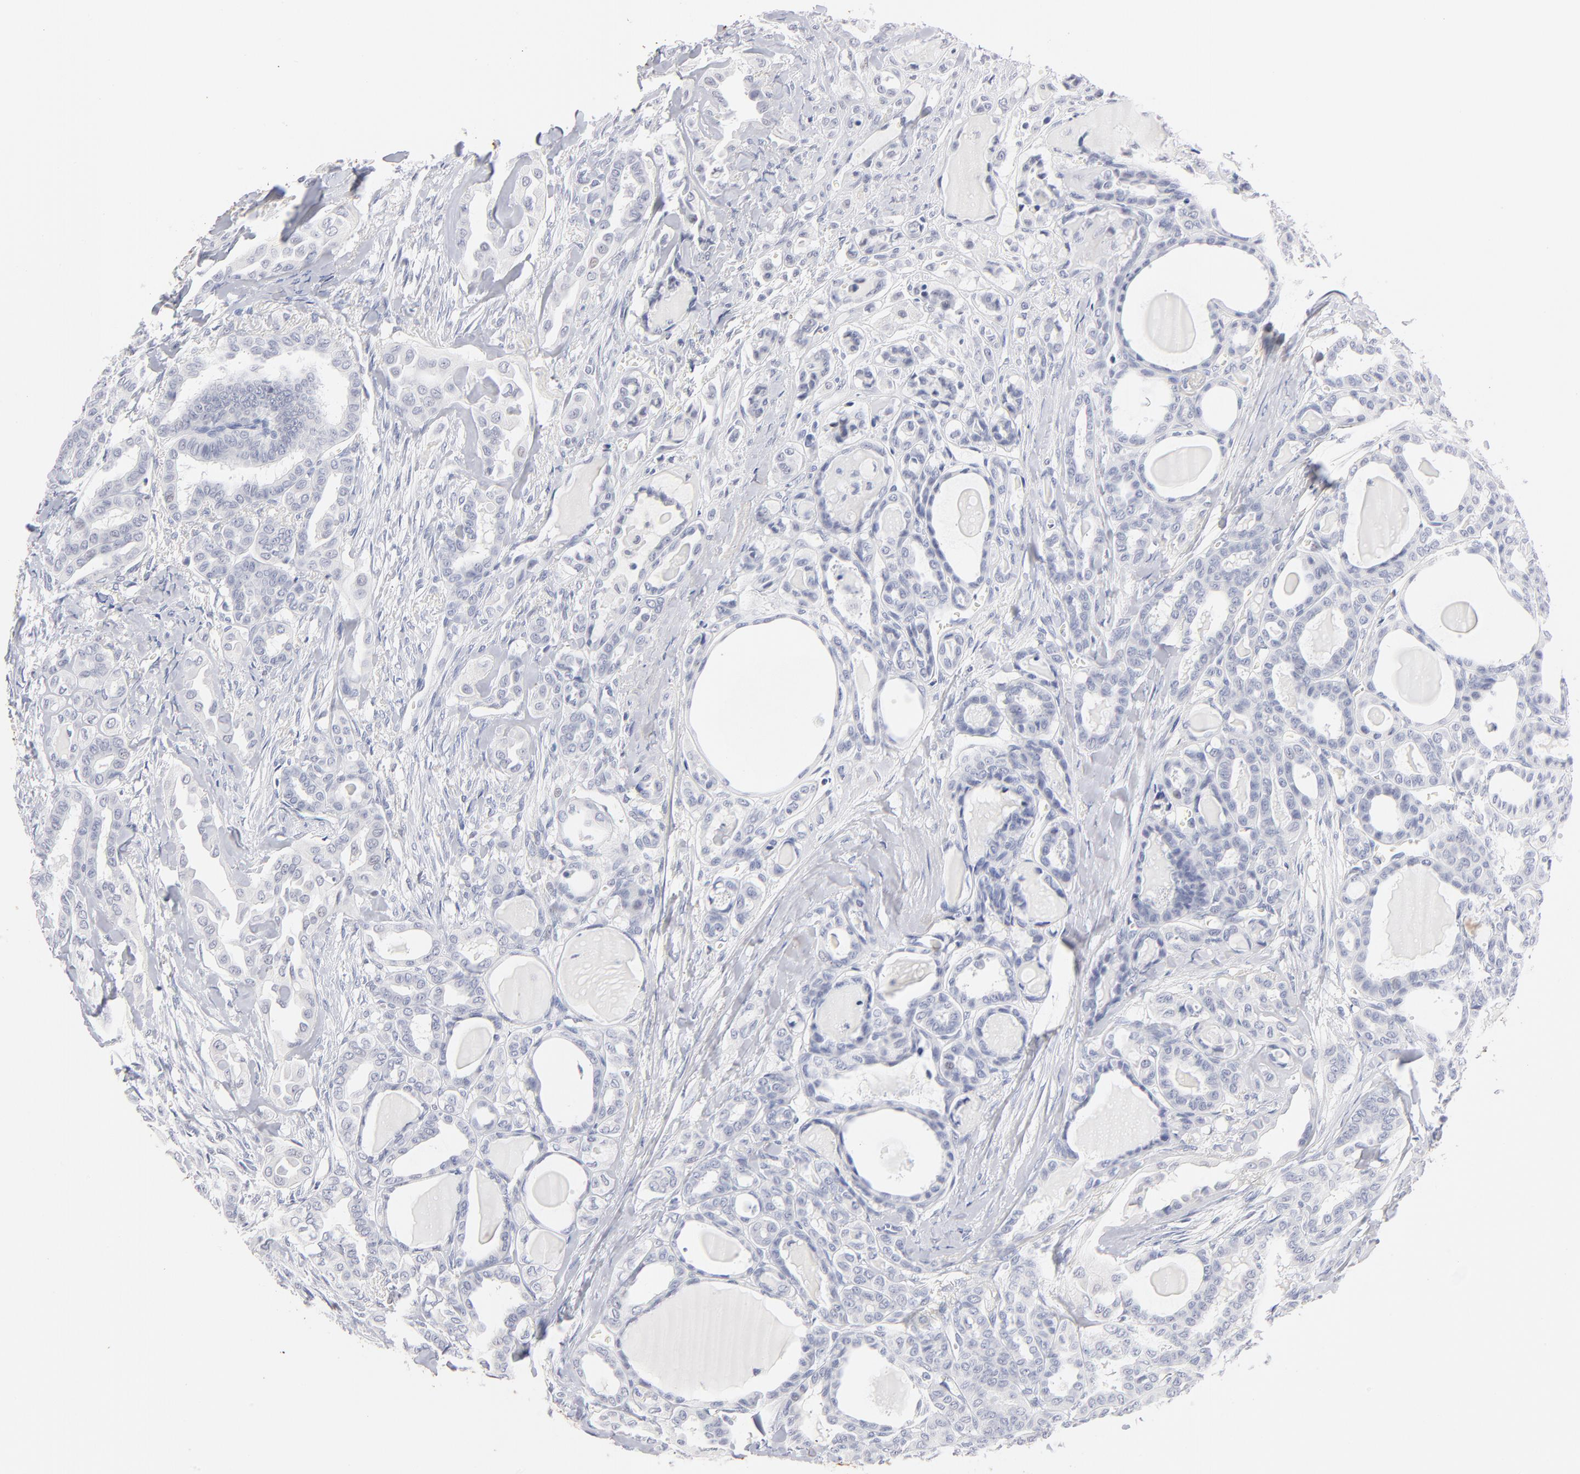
{"staining": {"intensity": "negative", "quantity": "none", "location": "none"}, "tissue": "thyroid cancer", "cell_type": "Tumor cells", "image_type": "cancer", "snomed": [{"axis": "morphology", "description": "Carcinoma, NOS"}, {"axis": "topography", "description": "Thyroid gland"}], "caption": "The IHC histopathology image has no significant expression in tumor cells of thyroid cancer (carcinoma) tissue.", "gene": "KHNYN", "patient": {"sex": "female", "age": 91}}